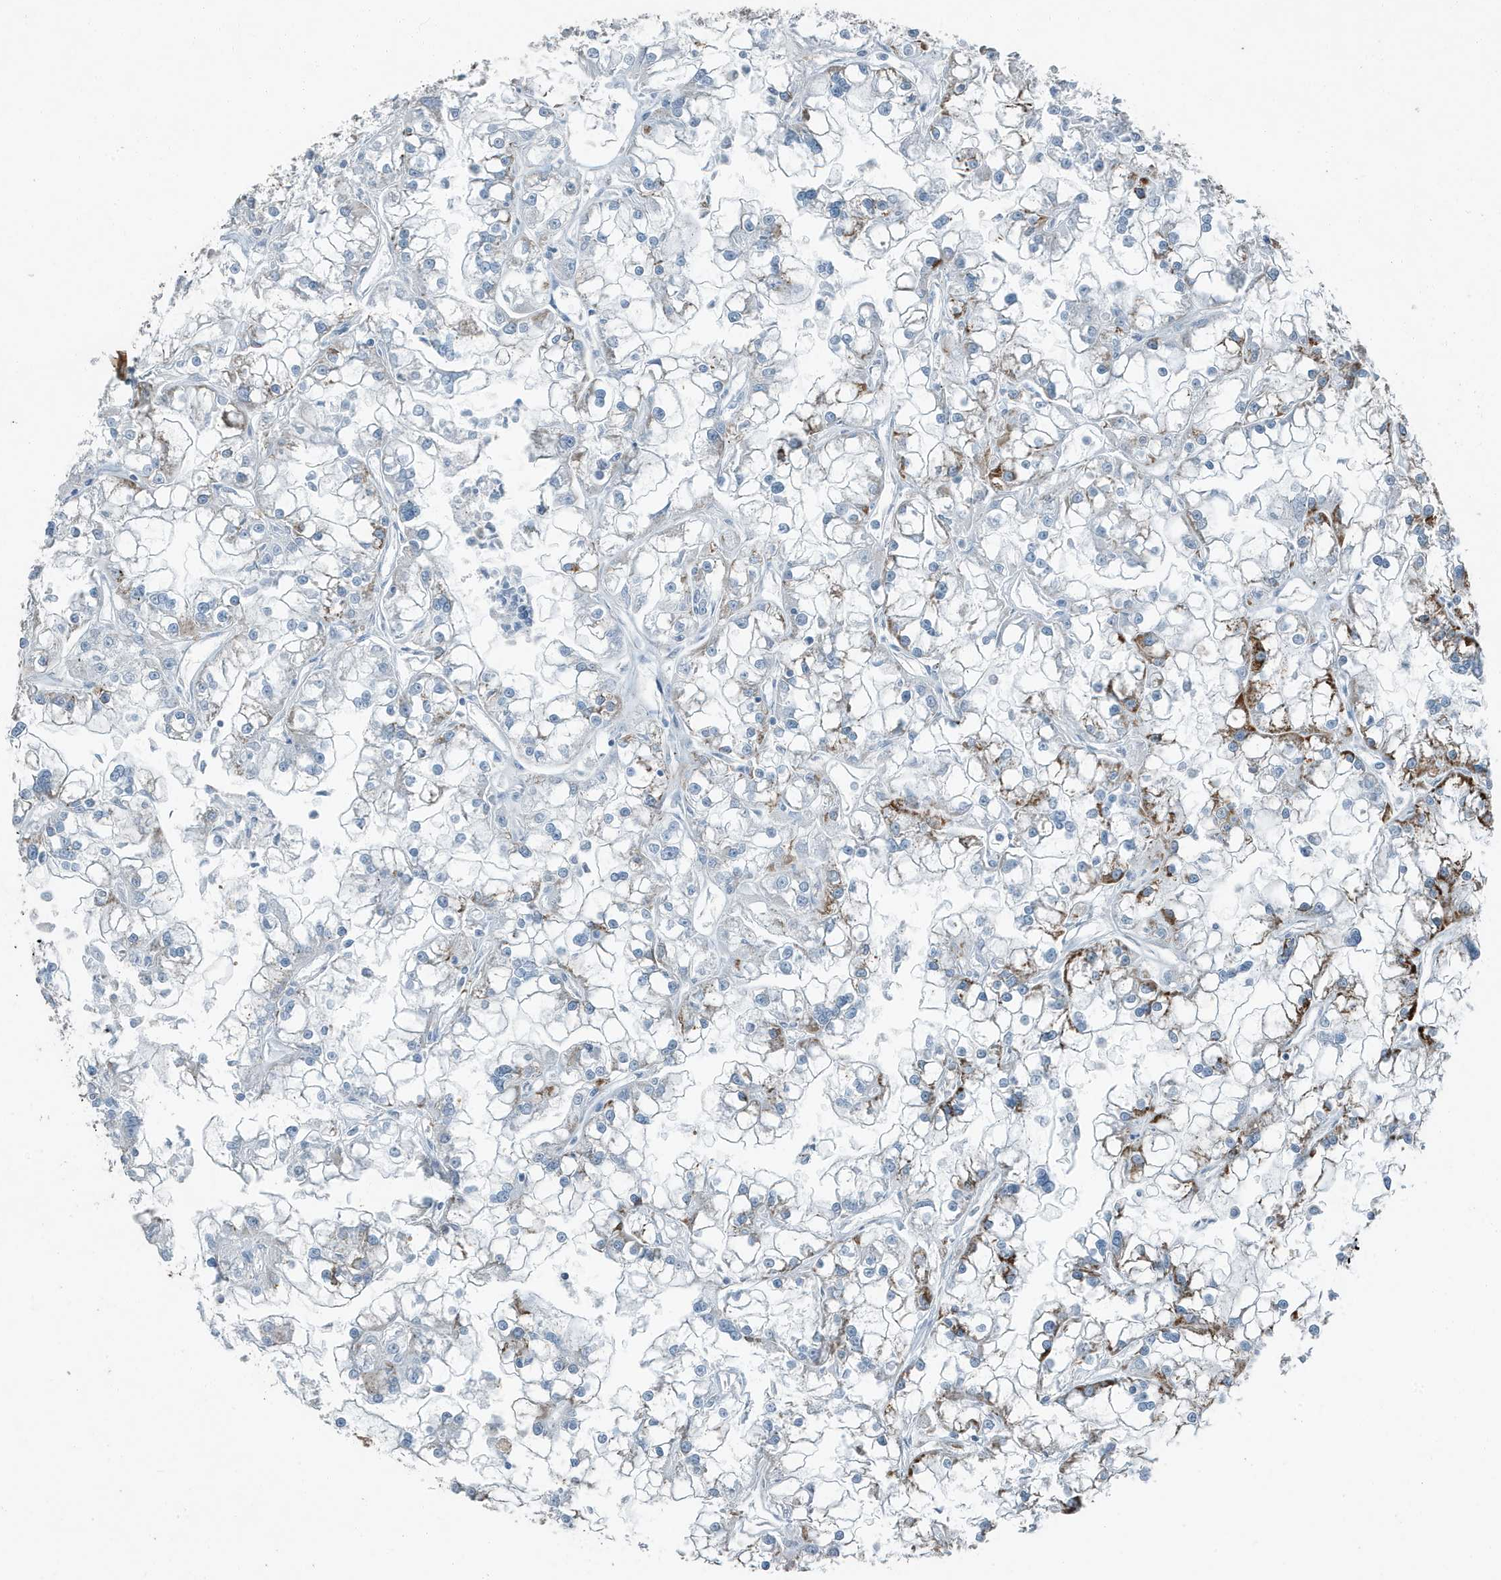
{"staining": {"intensity": "moderate", "quantity": "<25%", "location": "cytoplasmic/membranous"}, "tissue": "renal cancer", "cell_type": "Tumor cells", "image_type": "cancer", "snomed": [{"axis": "morphology", "description": "Adenocarcinoma, NOS"}, {"axis": "topography", "description": "Kidney"}], "caption": "Immunohistochemical staining of renal adenocarcinoma demonstrates low levels of moderate cytoplasmic/membranous protein expression in about <25% of tumor cells.", "gene": "FAM162A", "patient": {"sex": "female", "age": 52}}